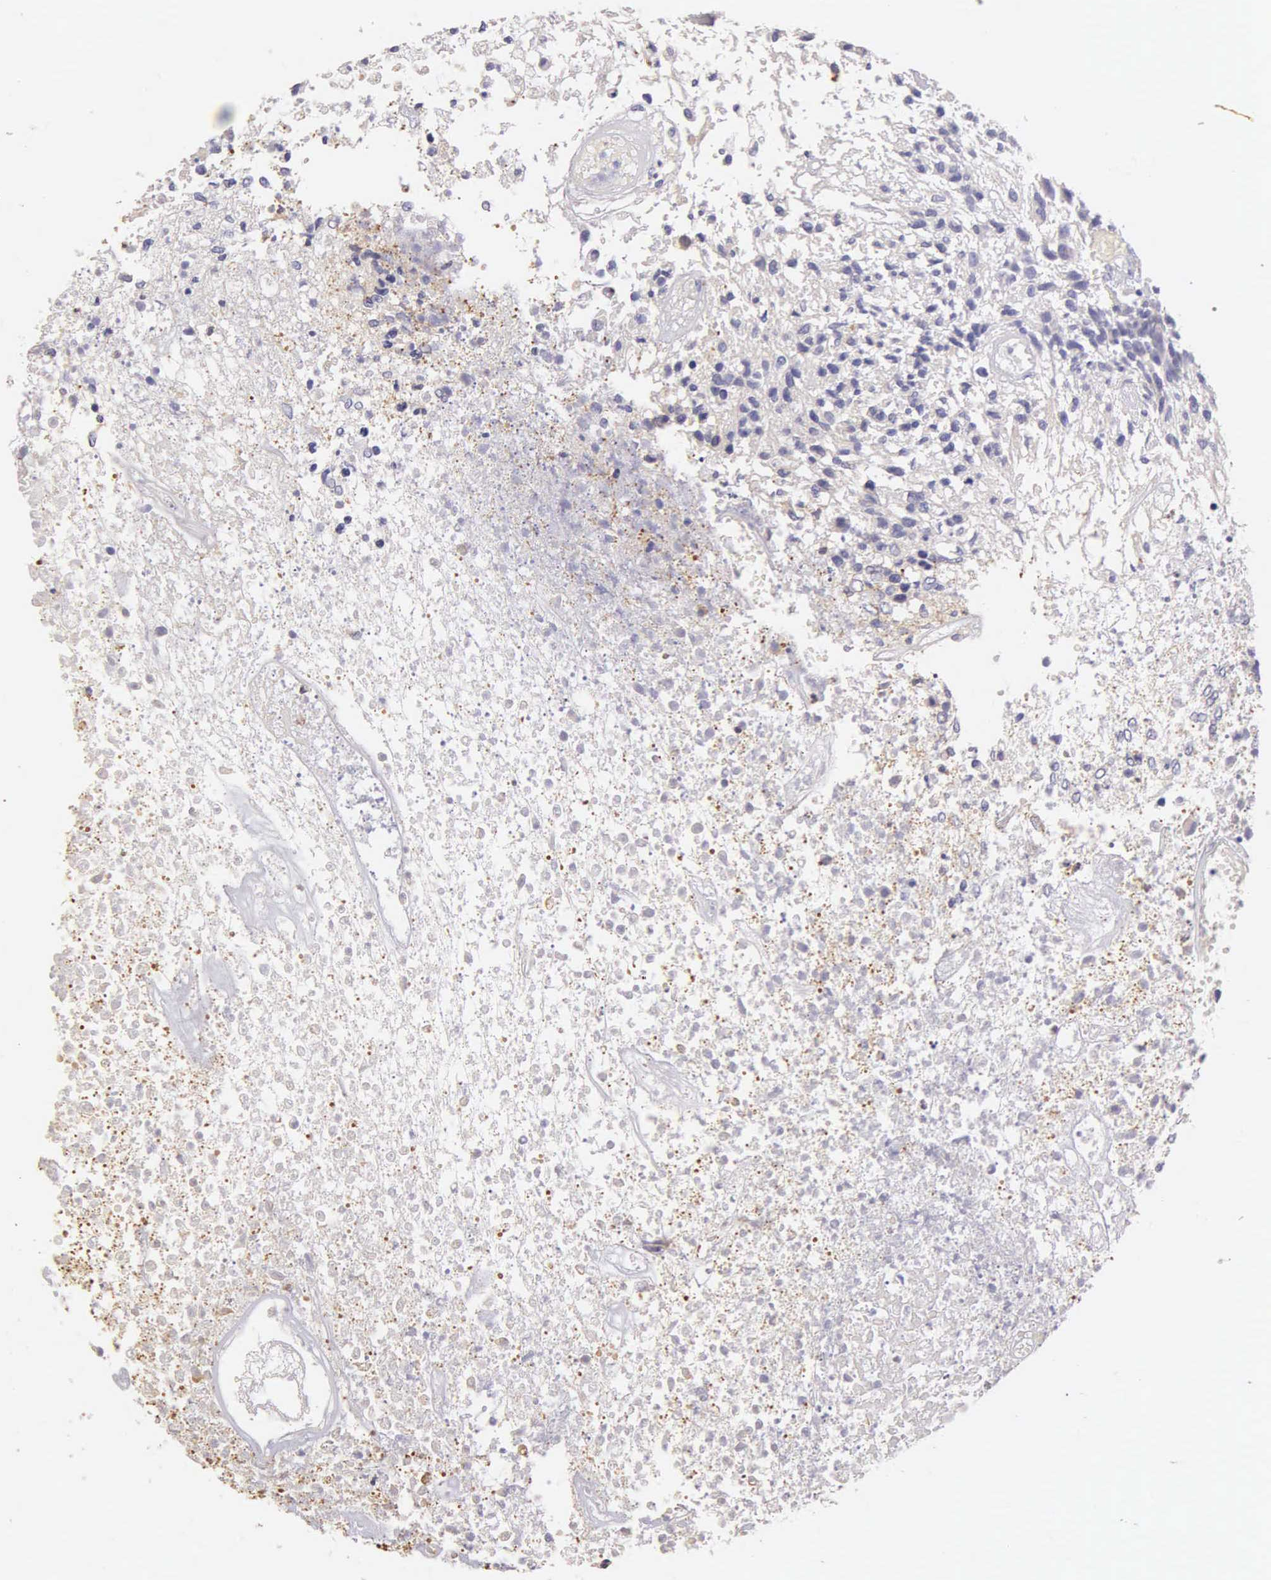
{"staining": {"intensity": "weak", "quantity": "<25%", "location": "cytoplasmic/membranous"}, "tissue": "glioma", "cell_type": "Tumor cells", "image_type": "cancer", "snomed": [{"axis": "morphology", "description": "Glioma, malignant, High grade"}, {"axis": "topography", "description": "Brain"}], "caption": "Immunohistochemical staining of high-grade glioma (malignant) displays no significant expression in tumor cells.", "gene": "KRT17", "patient": {"sex": "male", "age": 77}}